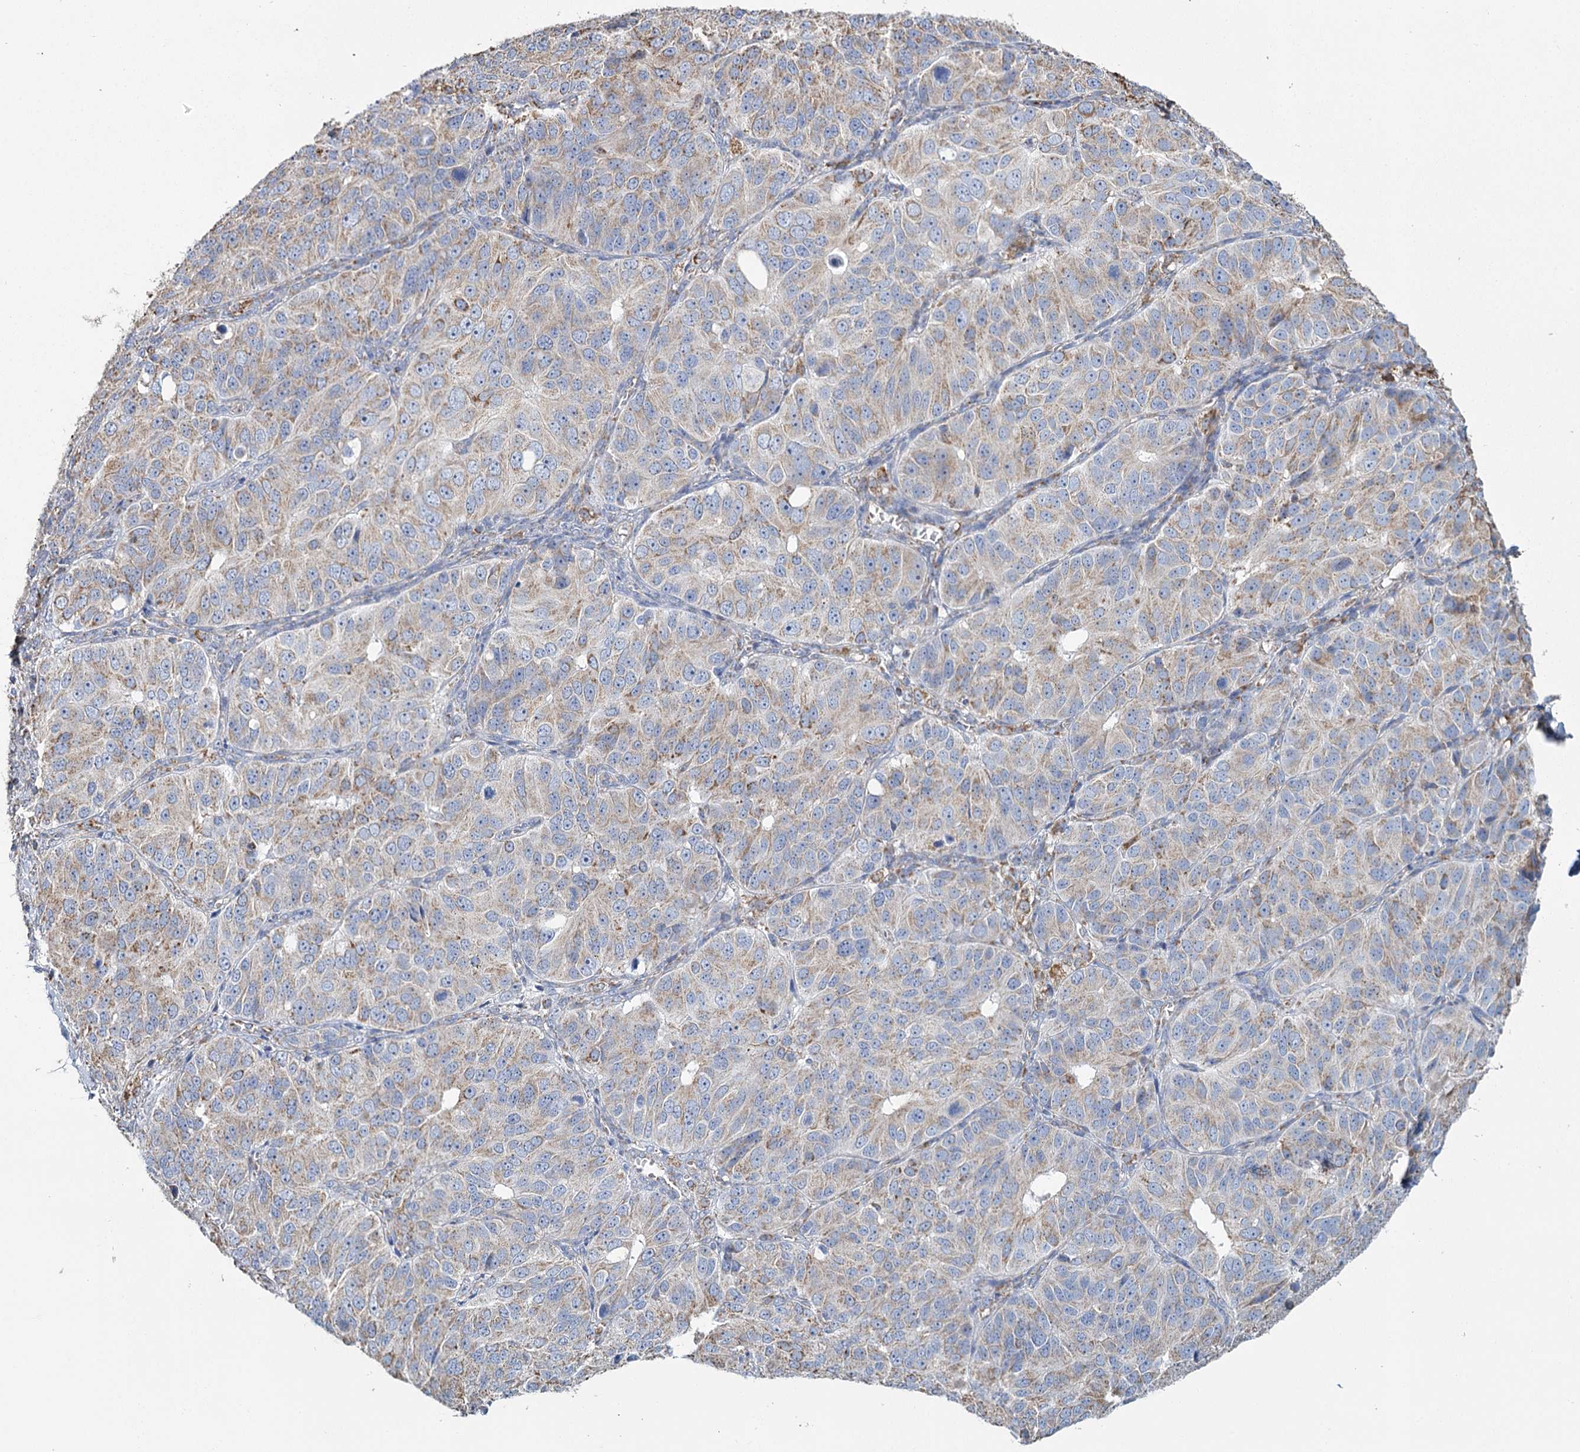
{"staining": {"intensity": "weak", "quantity": "25%-75%", "location": "cytoplasmic/membranous"}, "tissue": "ovarian cancer", "cell_type": "Tumor cells", "image_type": "cancer", "snomed": [{"axis": "morphology", "description": "Carcinoma, endometroid"}, {"axis": "topography", "description": "Ovary"}], "caption": "Tumor cells demonstrate low levels of weak cytoplasmic/membranous positivity in about 25%-75% of cells in ovarian endometroid carcinoma.", "gene": "MRPL44", "patient": {"sex": "female", "age": 51}}